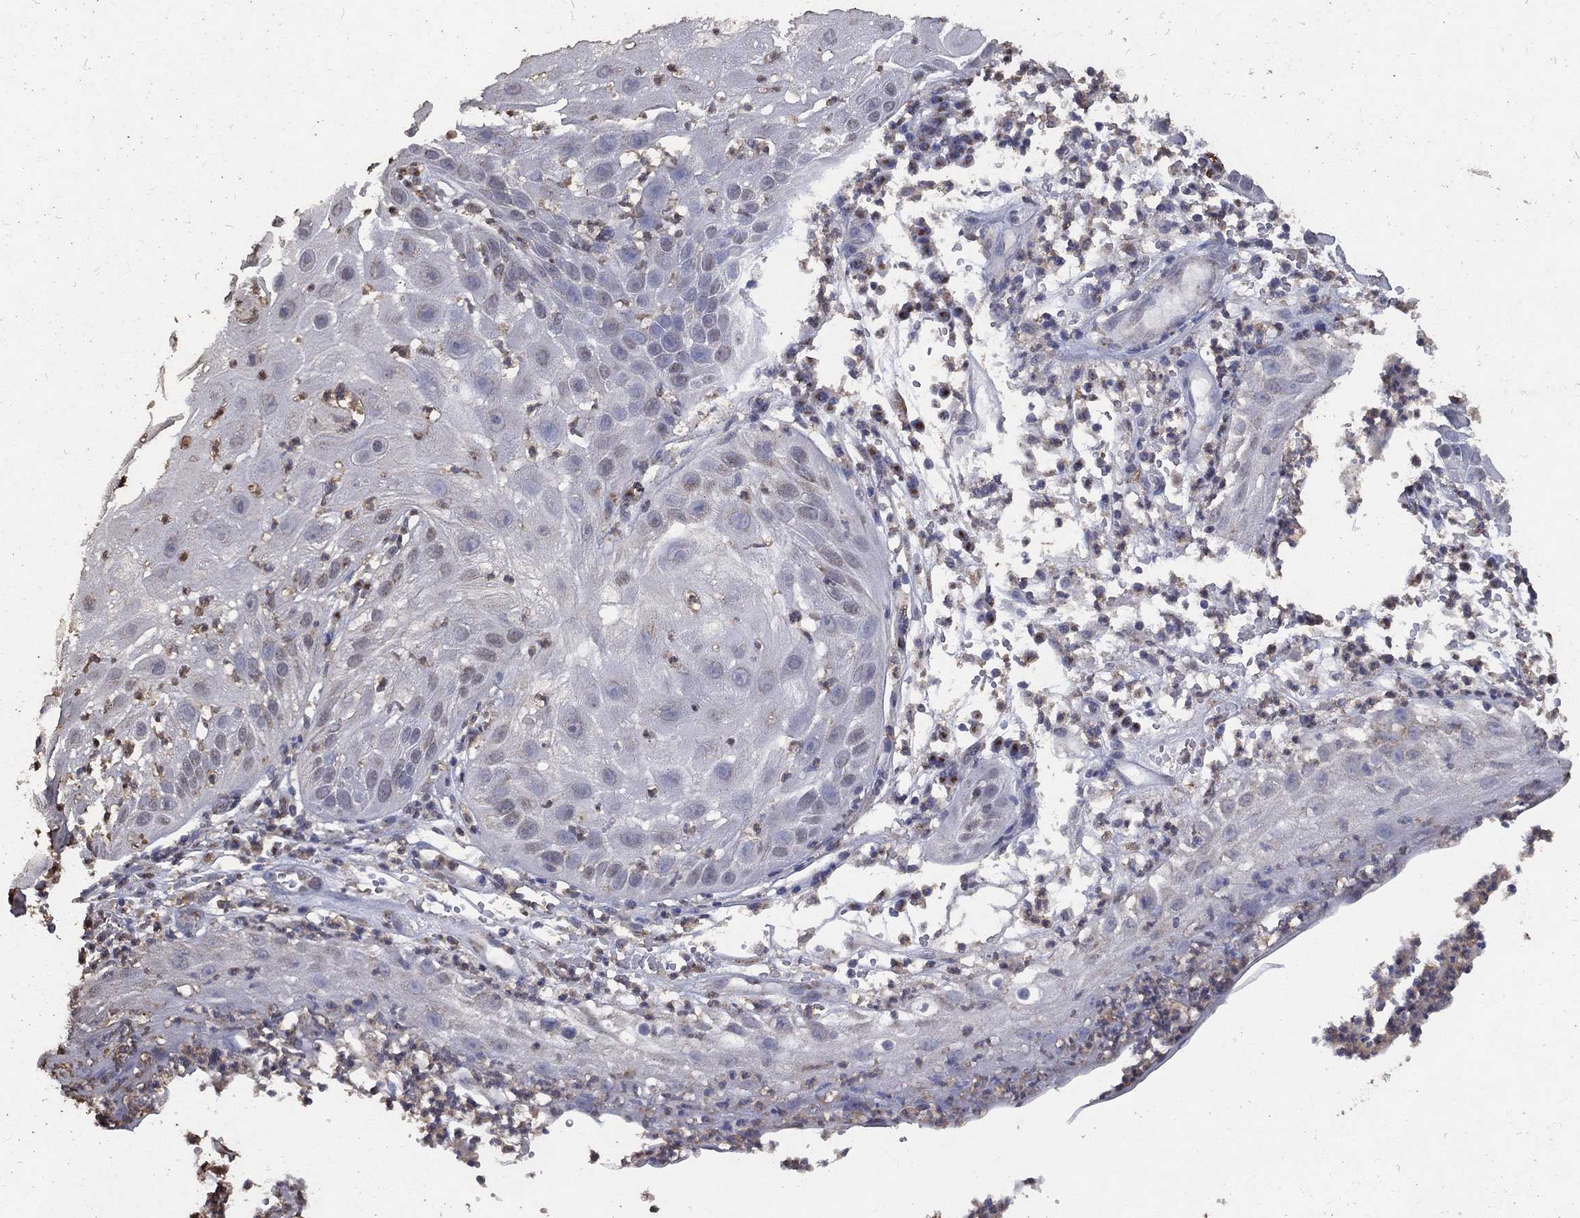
{"staining": {"intensity": "negative", "quantity": "none", "location": "none"}, "tissue": "skin cancer", "cell_type": "Tumor cells", "image_type": "cancer", "snomed": [{"axis": "morphology", "description": "Normal tissue, NOS"}, {"axis": "morphology", "description": "Squamous cell carcinoma, NOS"}, {"axis": "topography", "description": "Skin"}], "caption": "Immunohistochemical staining of squamous cell carcinoma (skin) demonstrates no significant staining in tumor cells.", "gene": "GPR183", "patient": {"sex": "male", "age": 79}}